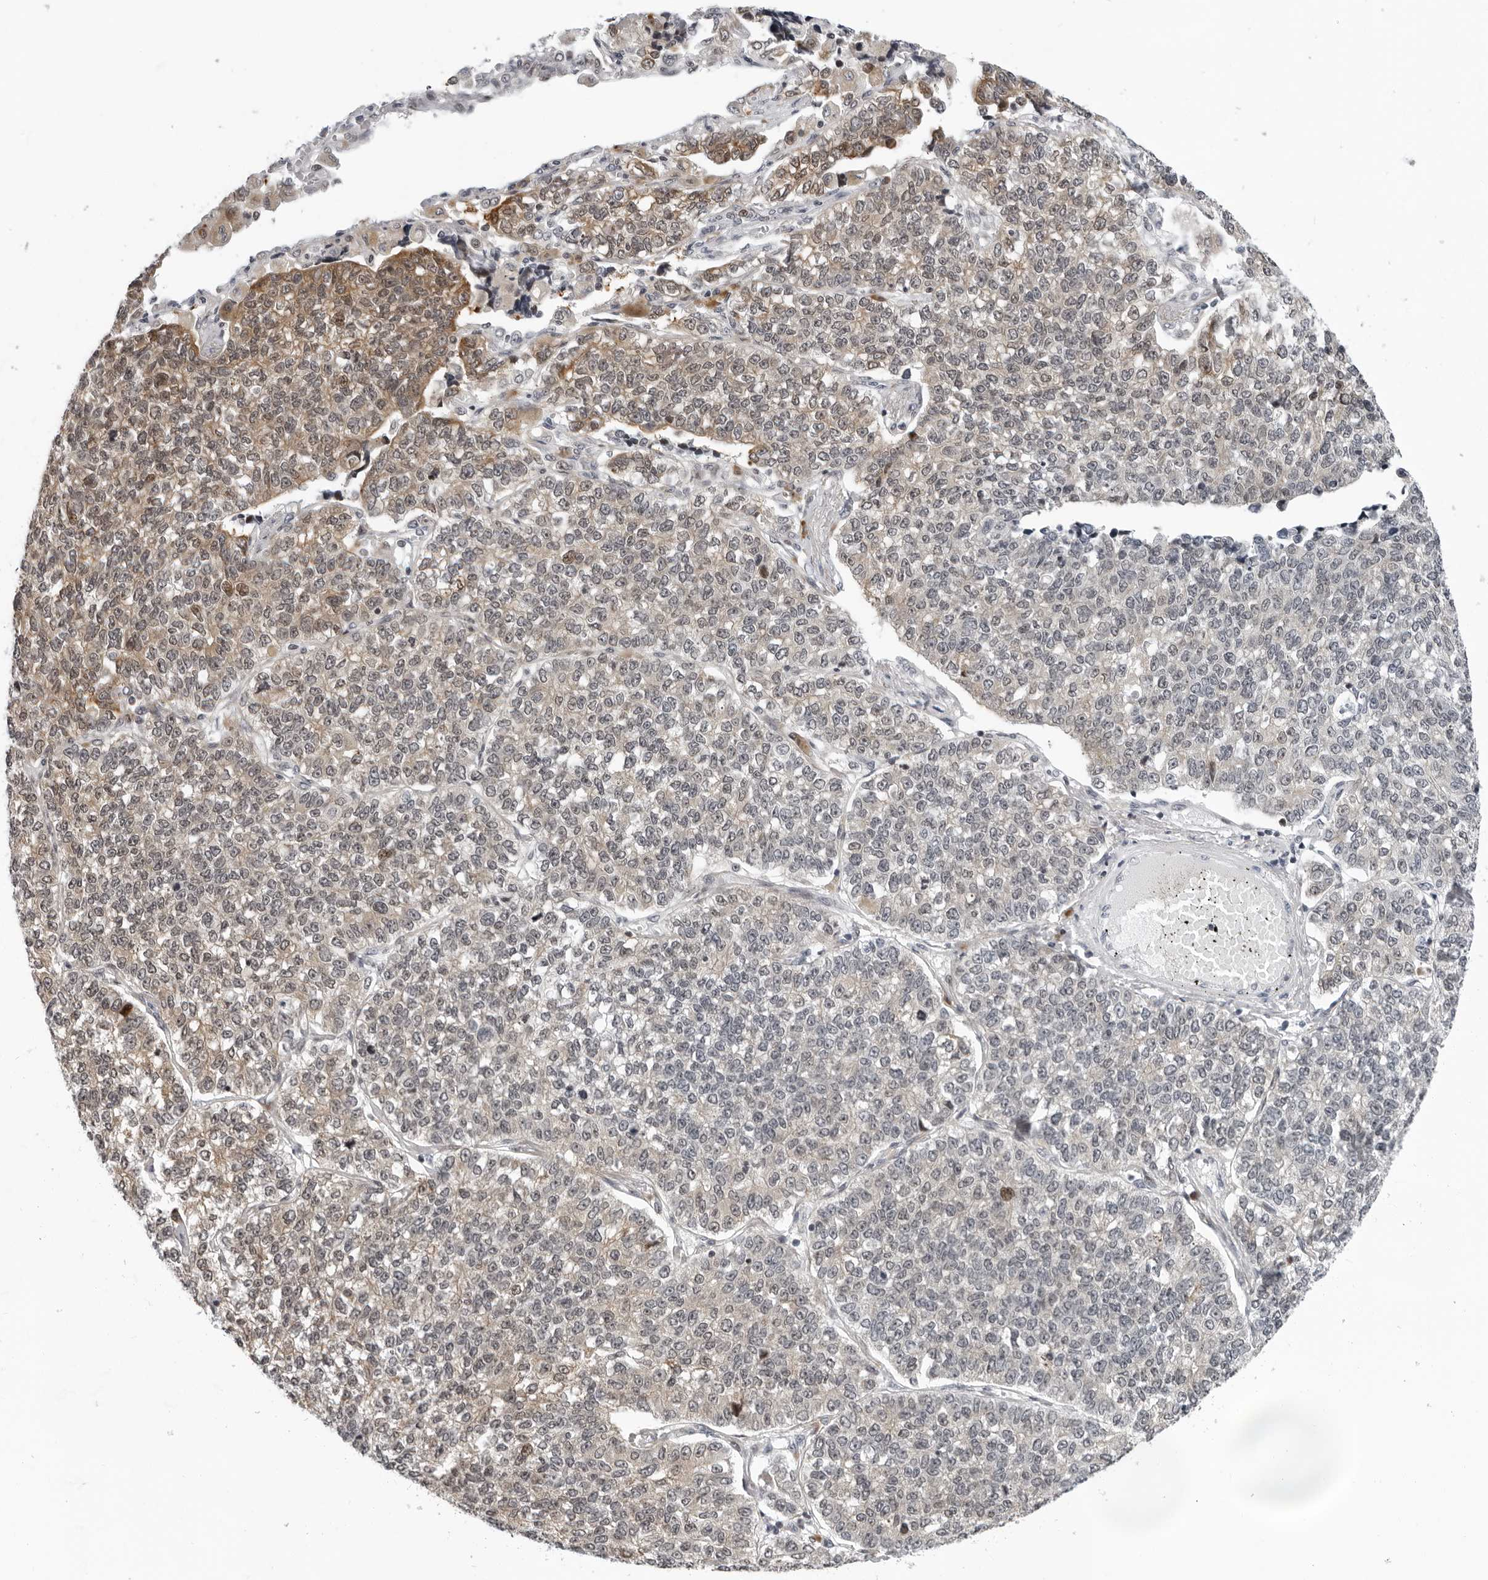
{"staining": {"intensity": "moderate", "quantity": "<25%", "location": "cytoplasmic/membranous"}, "tissue": "lung cancer", "cell_type": "Tumor cells", "image_type": "cancer", "snomed": [{"axis": "morphology", "description": "Adenocarcinoma, NOS"}, {"axis": "topography", "description": "Lung"}], "caption": "Tumor cells display low levels of moderate cytoplasmic/membranous staining in approximately <25% of cells in lung cancer (adenocarcinoma).", "gene": "PIP4K2C", "patient": {"sex": "male", "age": 49}}